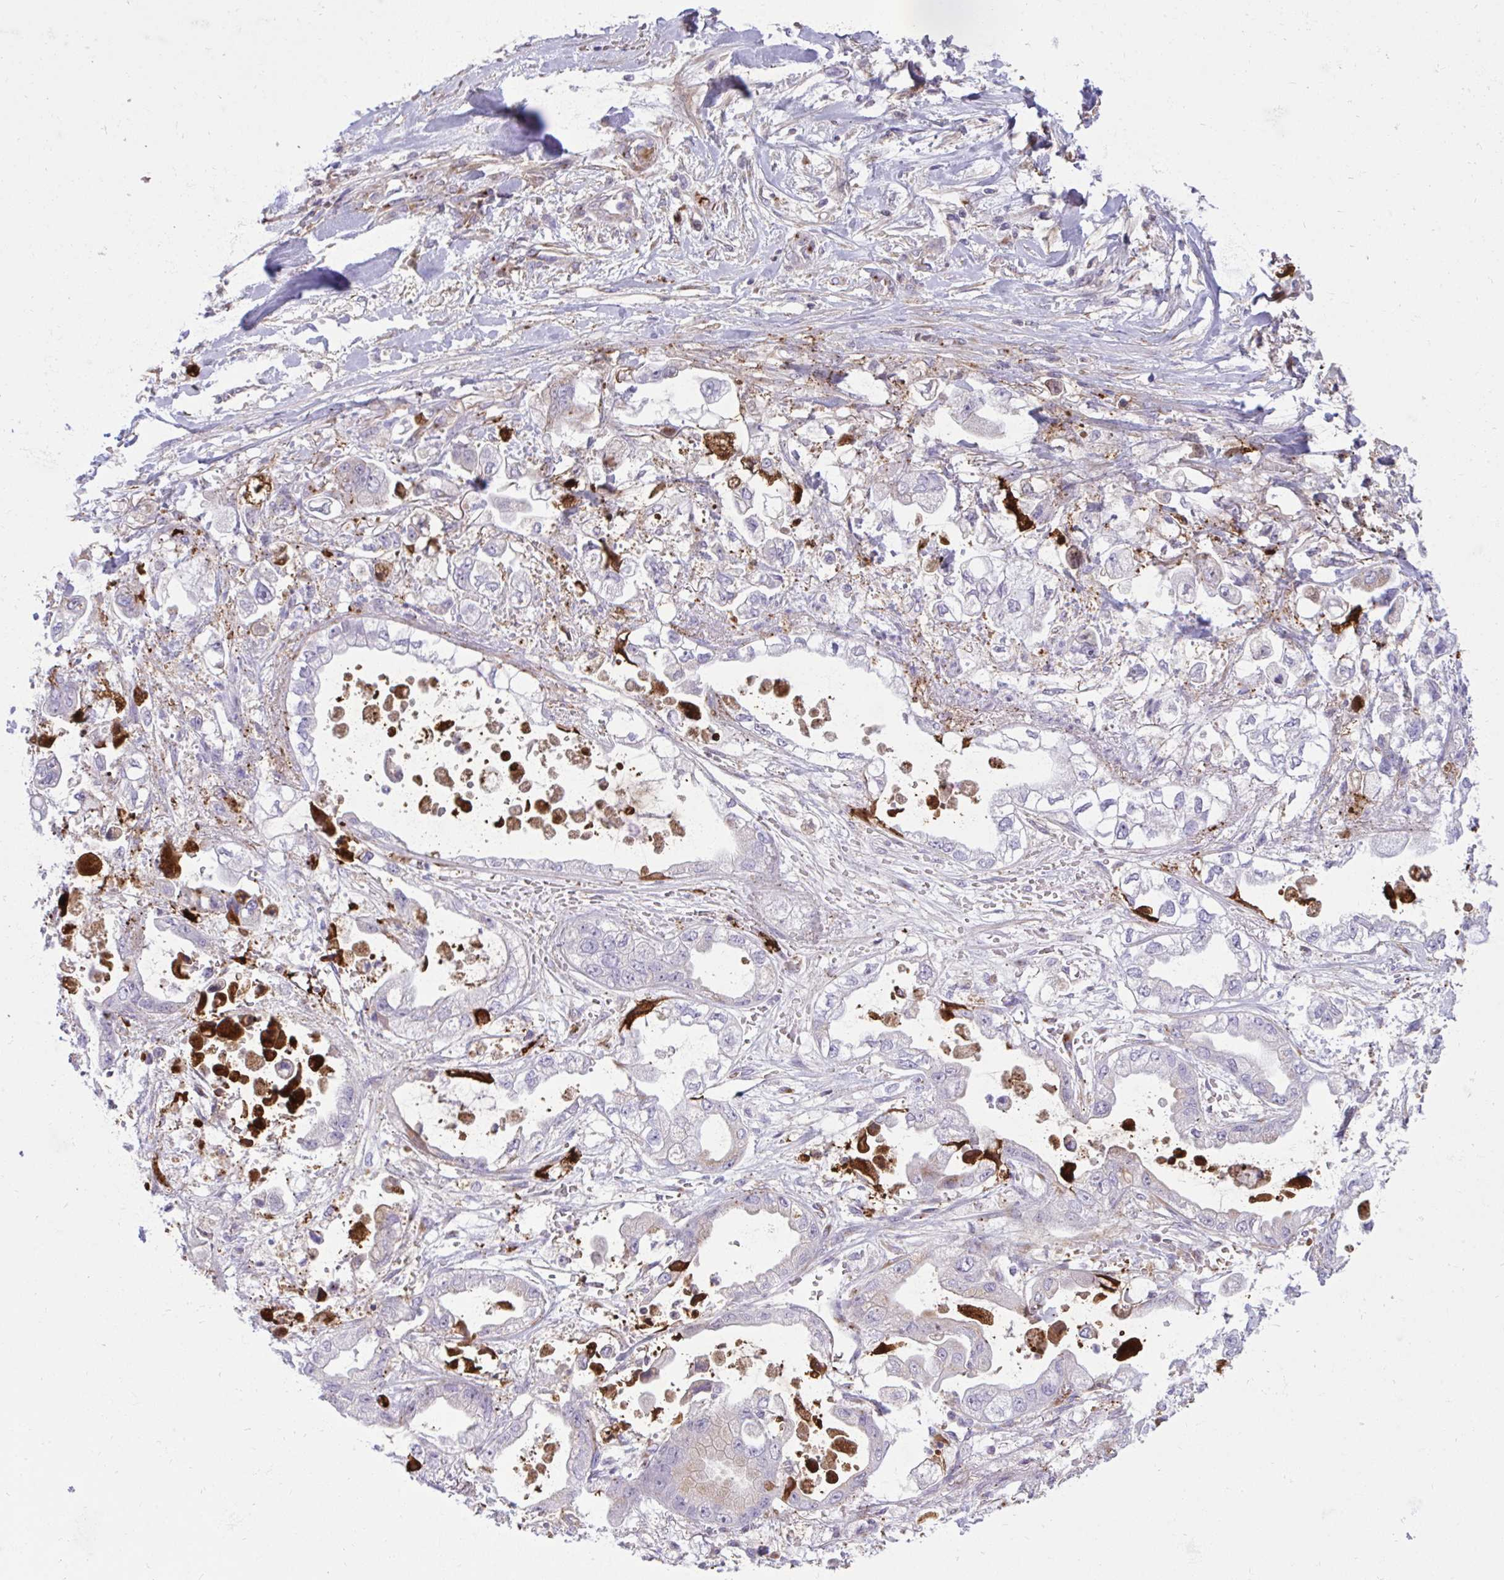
{"staining": {"intensity": "moderate", "quantity": "<25%", "location": "cytoplasmic/membranous"}, "tissue": "stomach cancer", "cell_type": "Tumor cells", "image_type": "cancer", "snomed": [{"axis": "morphology", "description": "Adenocarcinoma, NOS"}, {"axis": "topography", "description": "Stomach"}], "caption": "The photomicrograph demonstrates staining of stomach cancer, revealing moderate cytoplasmic/membranous protein expression (brown color) within tumor cells.", "gene": "F2", "patient": {"sex": "male", "age": 62}}